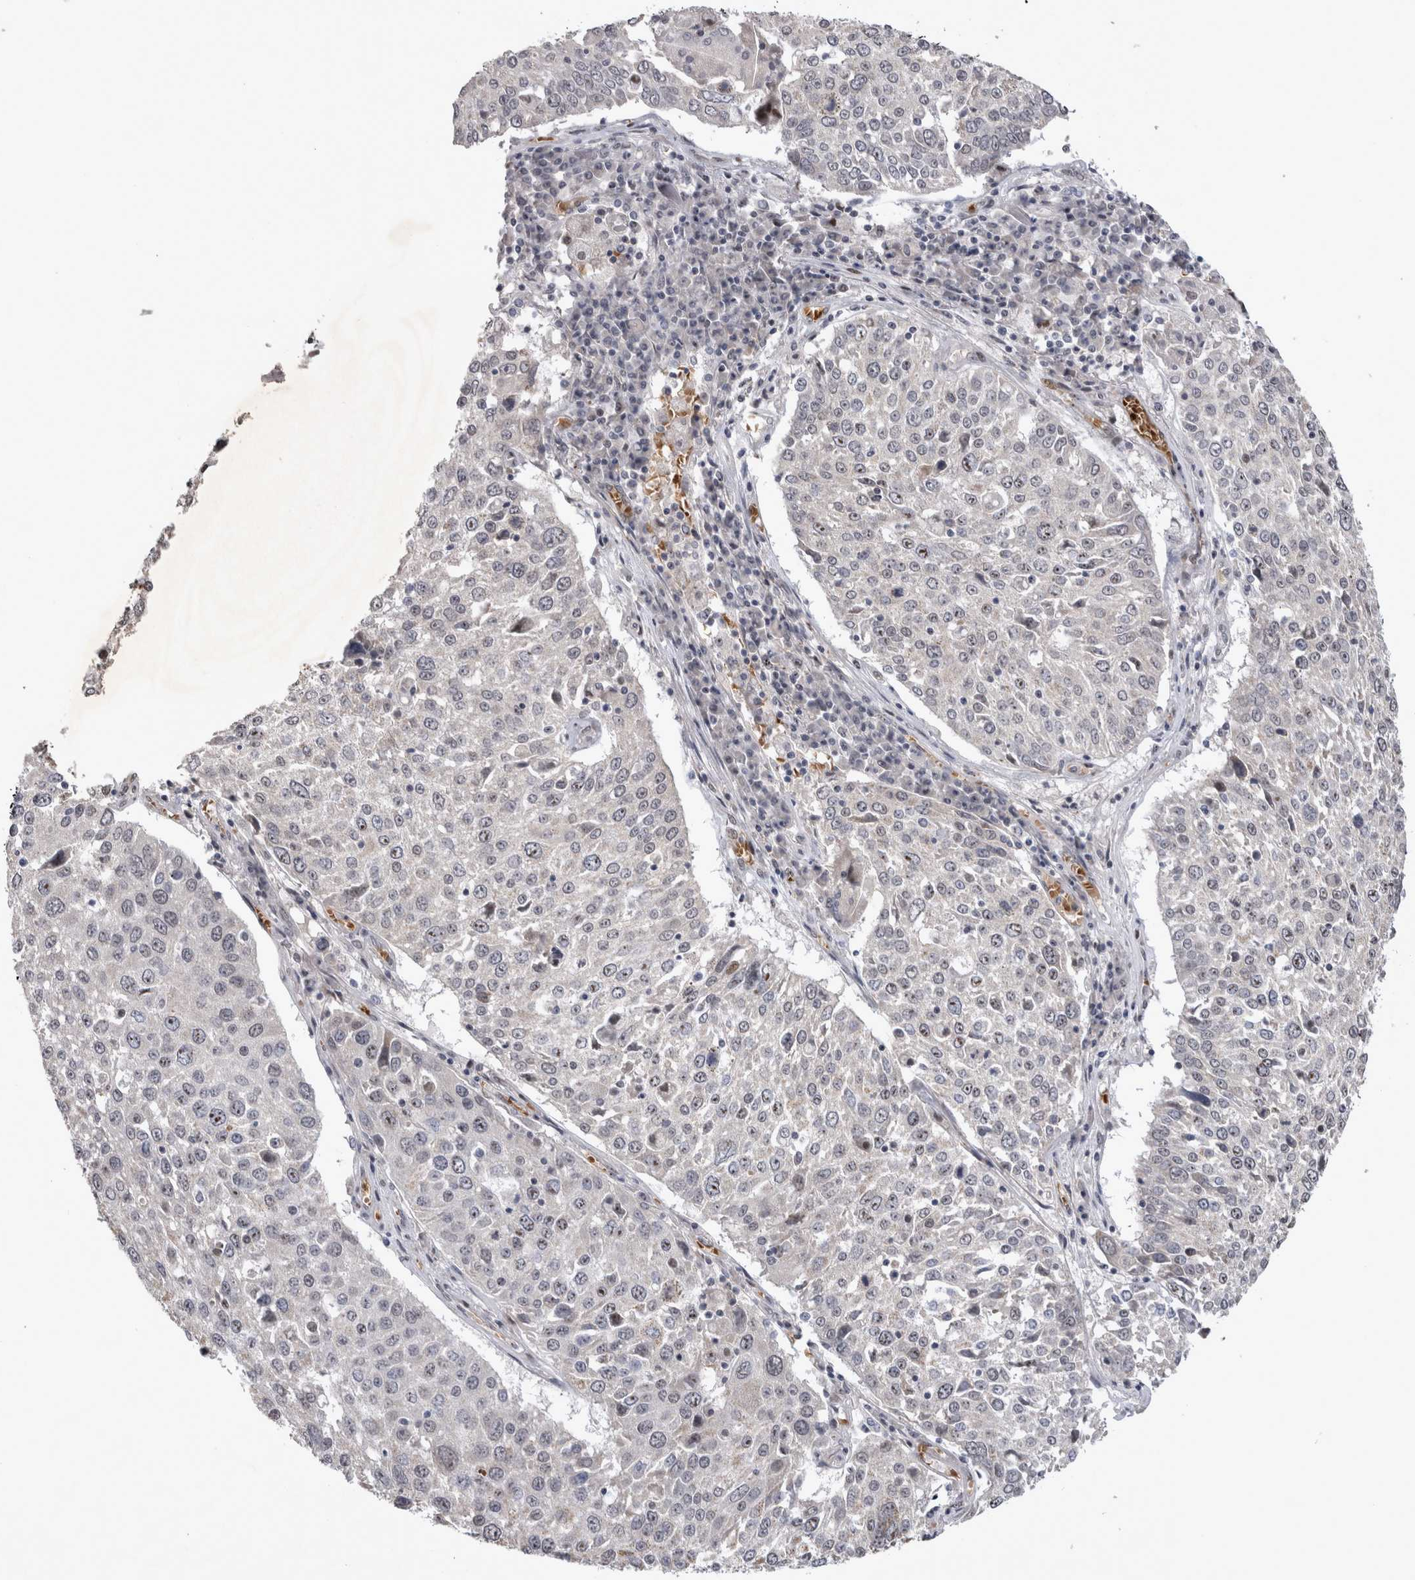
{"staining": {"intensity": "weak", "quantity": "25%-75%", "location": "nuclear"}, "tissue": "lung cancer", "cell_type": "Tumor cells", "image_type": "cancer", "snomed": [{"axis": "morphology", "description": "Squamous cell carcinoma, NOS"}, {"axis": "topography", "description": "Lung"}], "caption": "Protein expression analysis of human squamous cell carcinoma (lung) reveals weak nuclear expression in about 25%-75% of tumor cells.", "gene": "IFI44", "patient": {"sex": "male", "age": 65}}